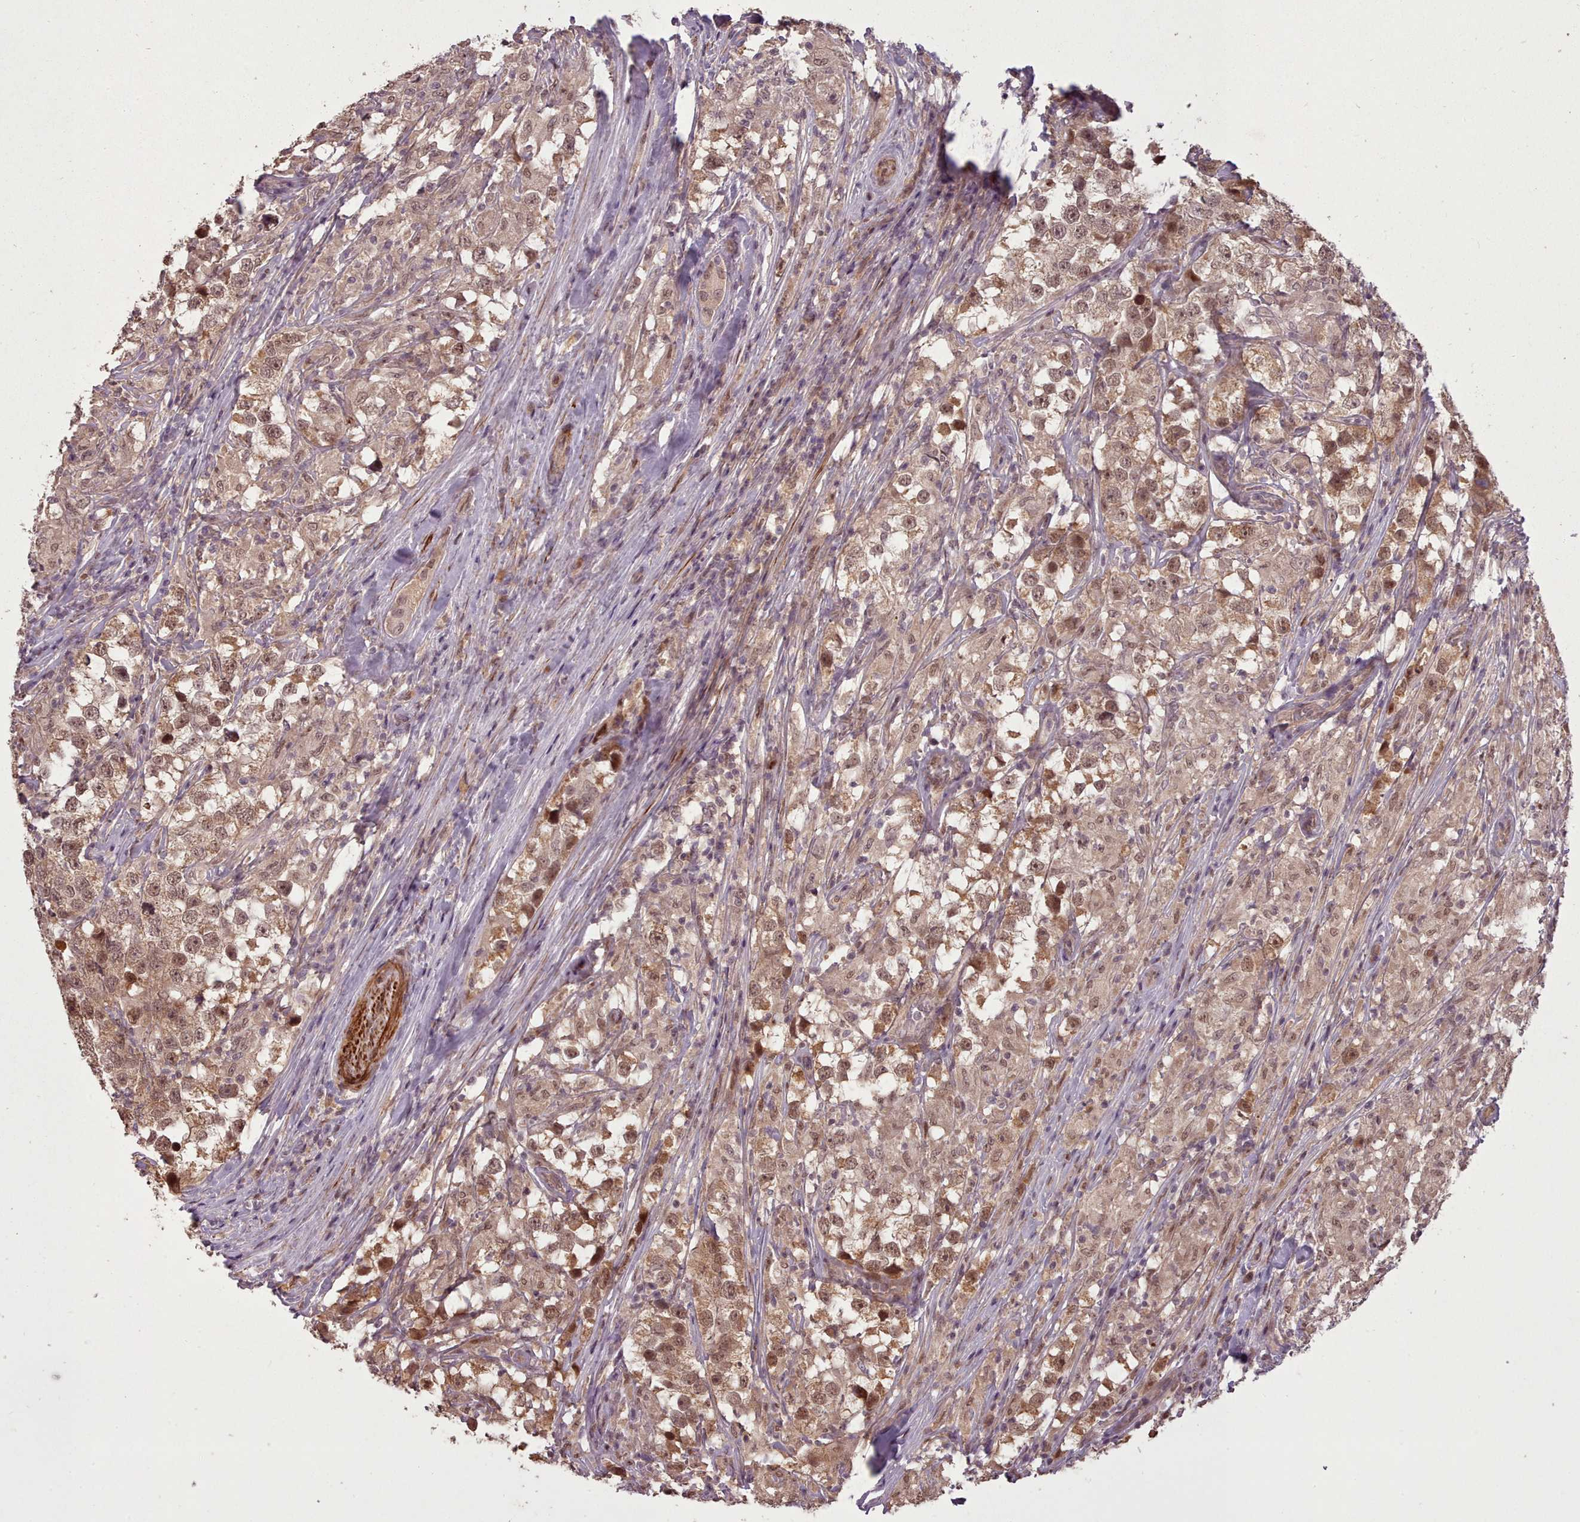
{"staining": {"intensity": "moderate", "quantity": ">75%", "location": "cytoplasmic/membranous,nuclear"}, "tissue": "testis cancer", "cell_type": "Tumor cells", "image_type": "cancer", "snomed": [{"axis": "morphology", "description": "Seminoma, NOS"}, {"axis": "topography", "description": "Testis"}], "caption": "Immunohistochemical staining of seminoma (testis) shows medium levels of moderate cytoplasmic/membranous and nuclear protein positivity in about >75% of tumor cells.", "gene": "CDC6", "patient": {"sex": "male", "age": 46}}